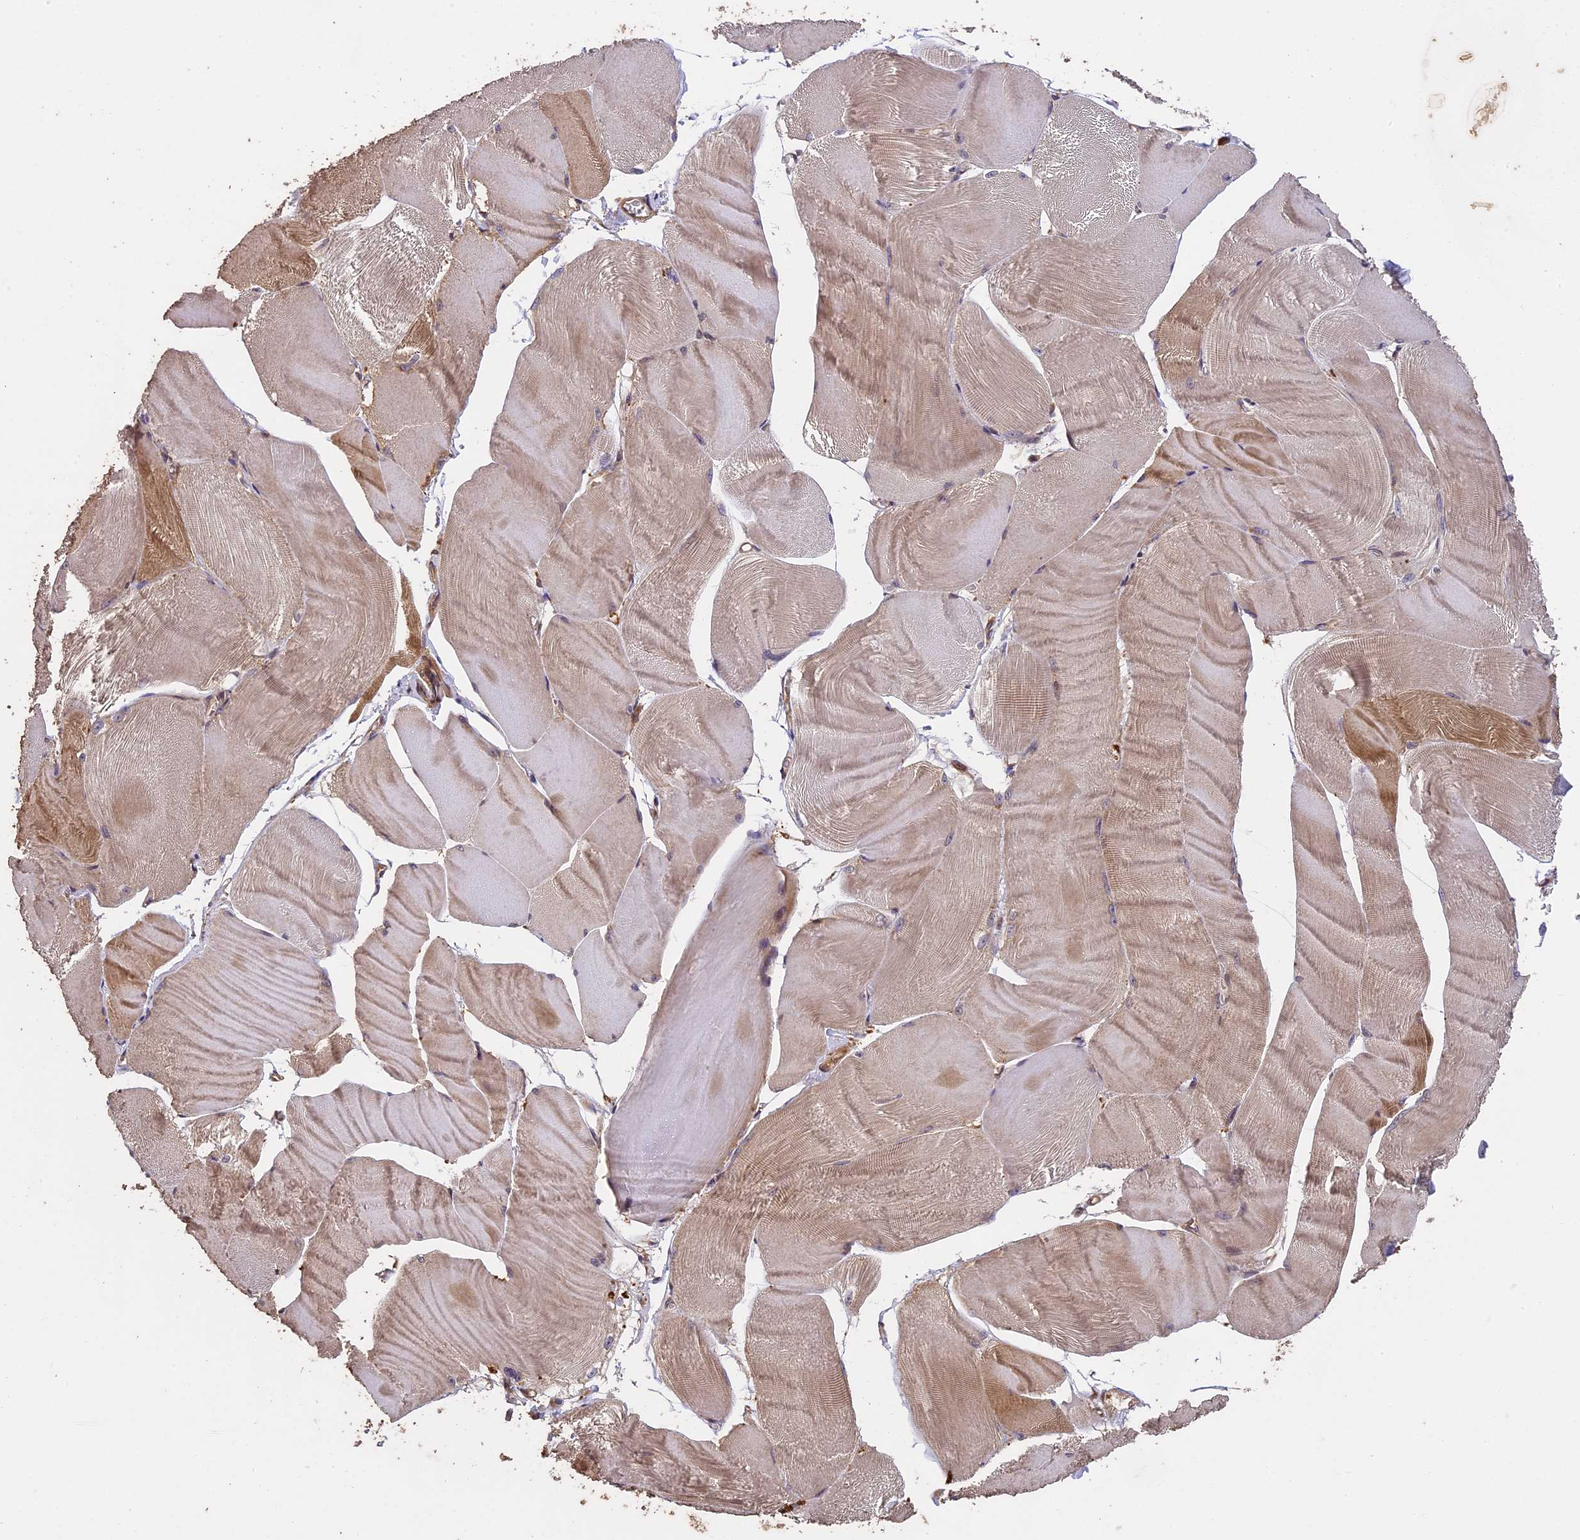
{"staining": {"intensity": "moderate", "quantity": "25%-75%", "location": "cytoplasmic/membranous"}, "tissue": "skeletal muscle", "cell_type": "Myocytes", "image_type": "normal", "snomed": [{"axis": "morphology", "description": "Normal tissue, NOS"}, {"axis": "morphology", "description": "Basal cell carcinoma"}, {"axis": "topography", "description": "Skeletal muscle"}], "caption": "Skeletal muscle was stained to show a protein in brown. There is medium levels of moderate cytoplasmic/membranous expression in approximately 25%-75% of myocytes. Using DAB (3,3'-diaminobenzidine) (brown) and hematoxylin (blue) stains, captured at high magnification using brightfield microscopy.", "gene": "CHD9", "patient": {"sex": "female", "age": 64}}